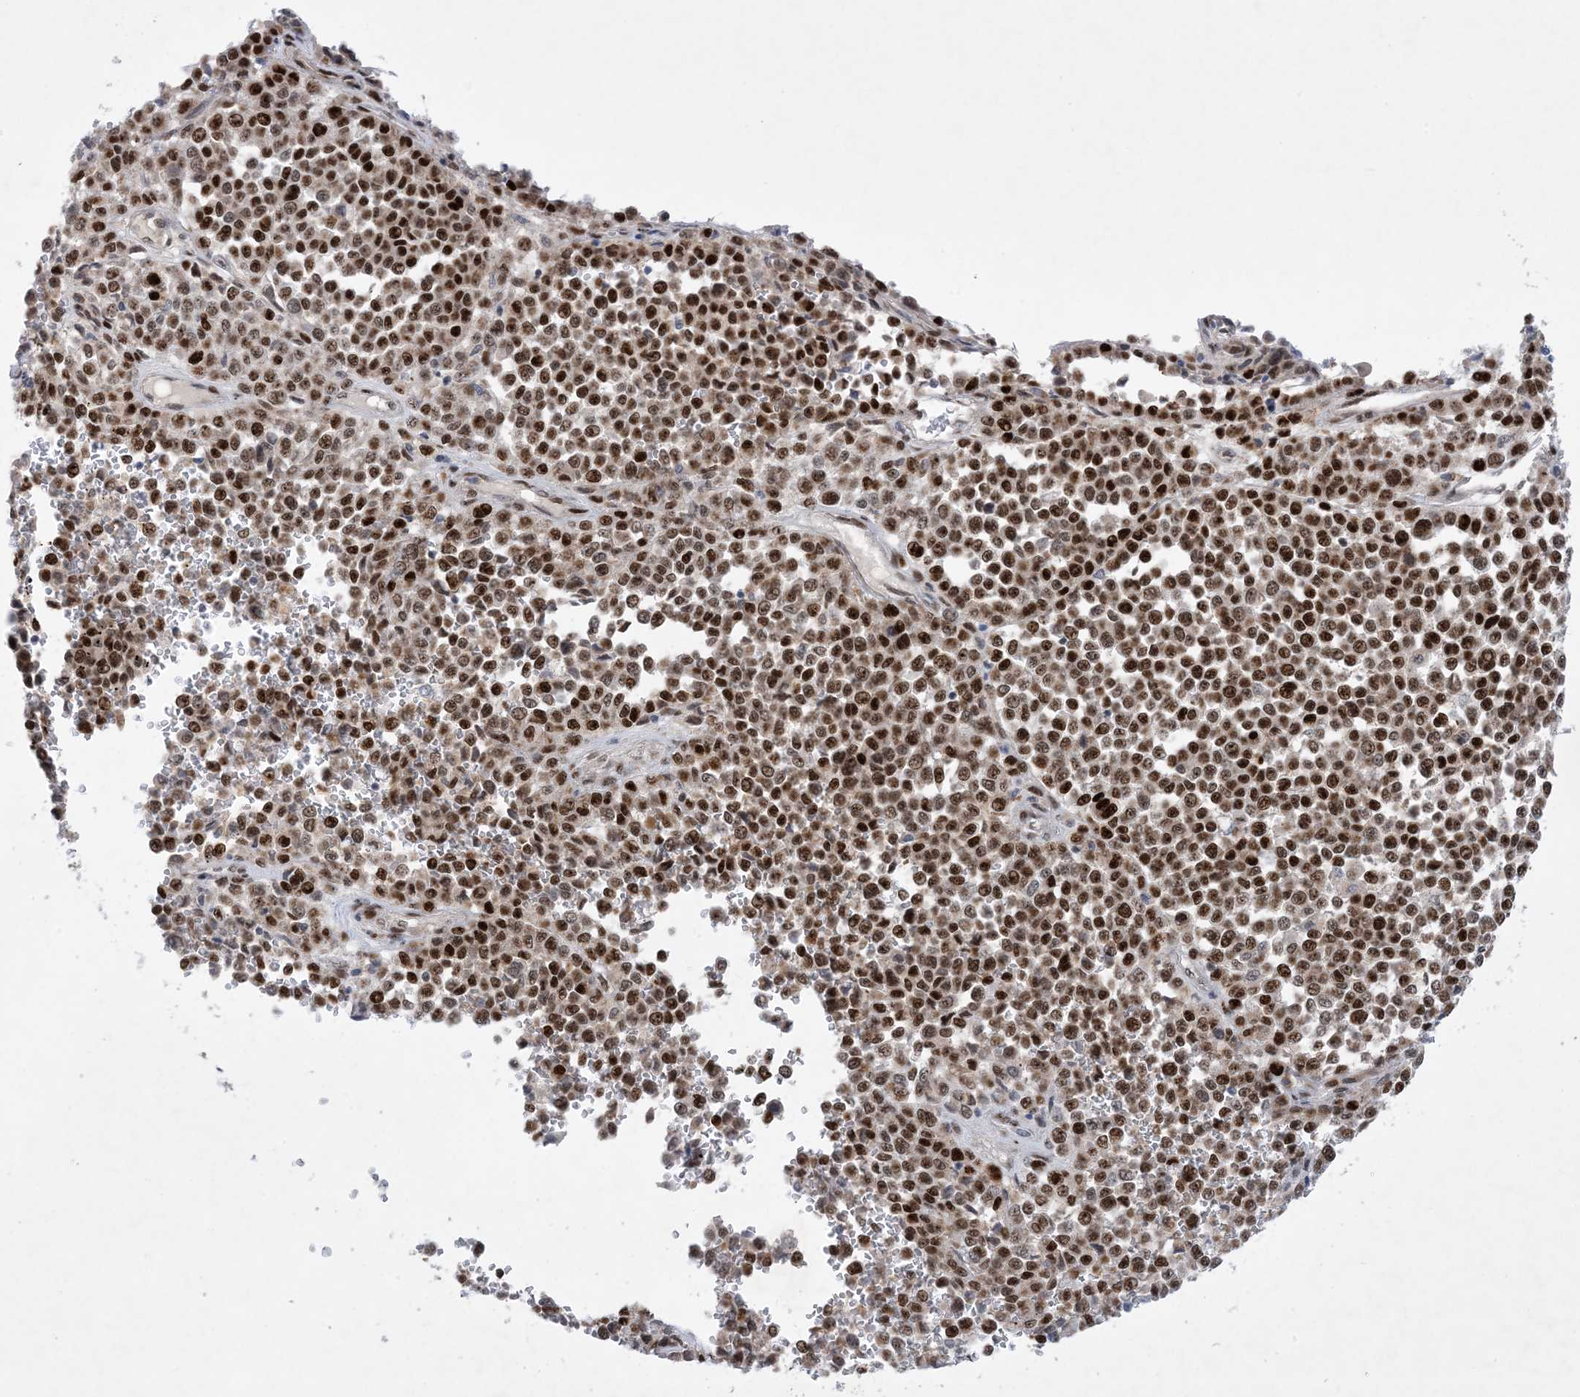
{"staining": {"intensity": "strong", "quantity": ">75%", "location": "nuclear"}, "tissue": "melanoma", "cell_type": "Tumor cells", "image_type": "cancer", "snomed": [{"axis": "morphology", "description": "Malignant melanoma, Metastatic site"}, {"axis": "topography", "description": "Pancreas"}], "caption": "A micrograph showing strong nuclear expression in approximately >75% of tumor cells in malignant melanoma (metastatic site), as visualized by brown immunohistochemical staining.", "gene": "TSPYL1", "patient": {"sex": "female", "age": 30}}